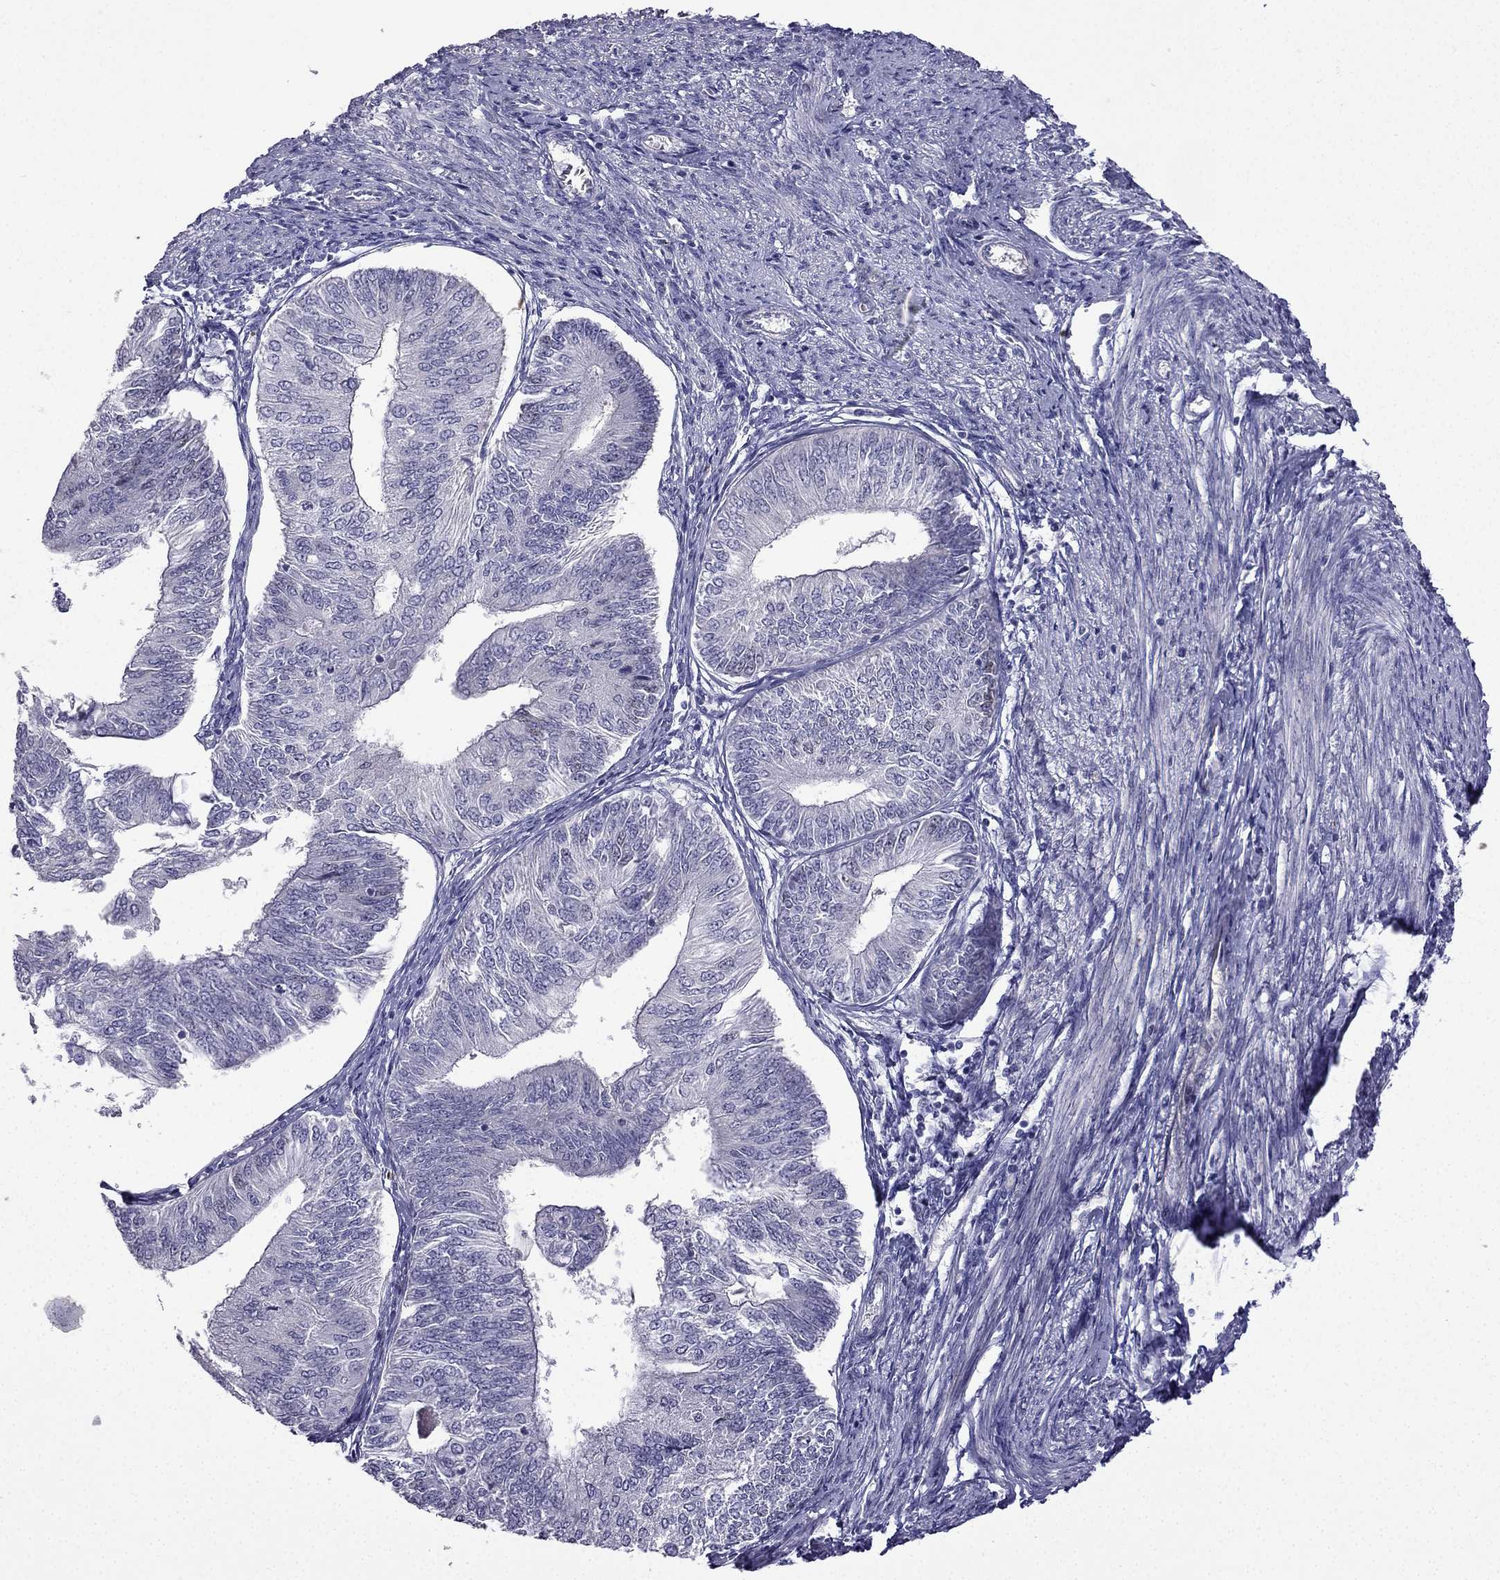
{"staining": {"intensity": "negative", "quantity": "none", "location": "none"}, "tissue": "endometrial cancer", "cell_type": "Tumor cells", "image_type": "cancer", "snomed": [{"axis": "morphology", "description": "Adenocarcinoma, NOS"}, {"axis": "topography", "description": "Endometrium"}], "caption": "IHC micrograph of endometrial cancer stained for a protein (brown), which reveals no positivity in tumor cells.", "gene": "UHRF1", "patient": {"sex": "female", "age": 58}}